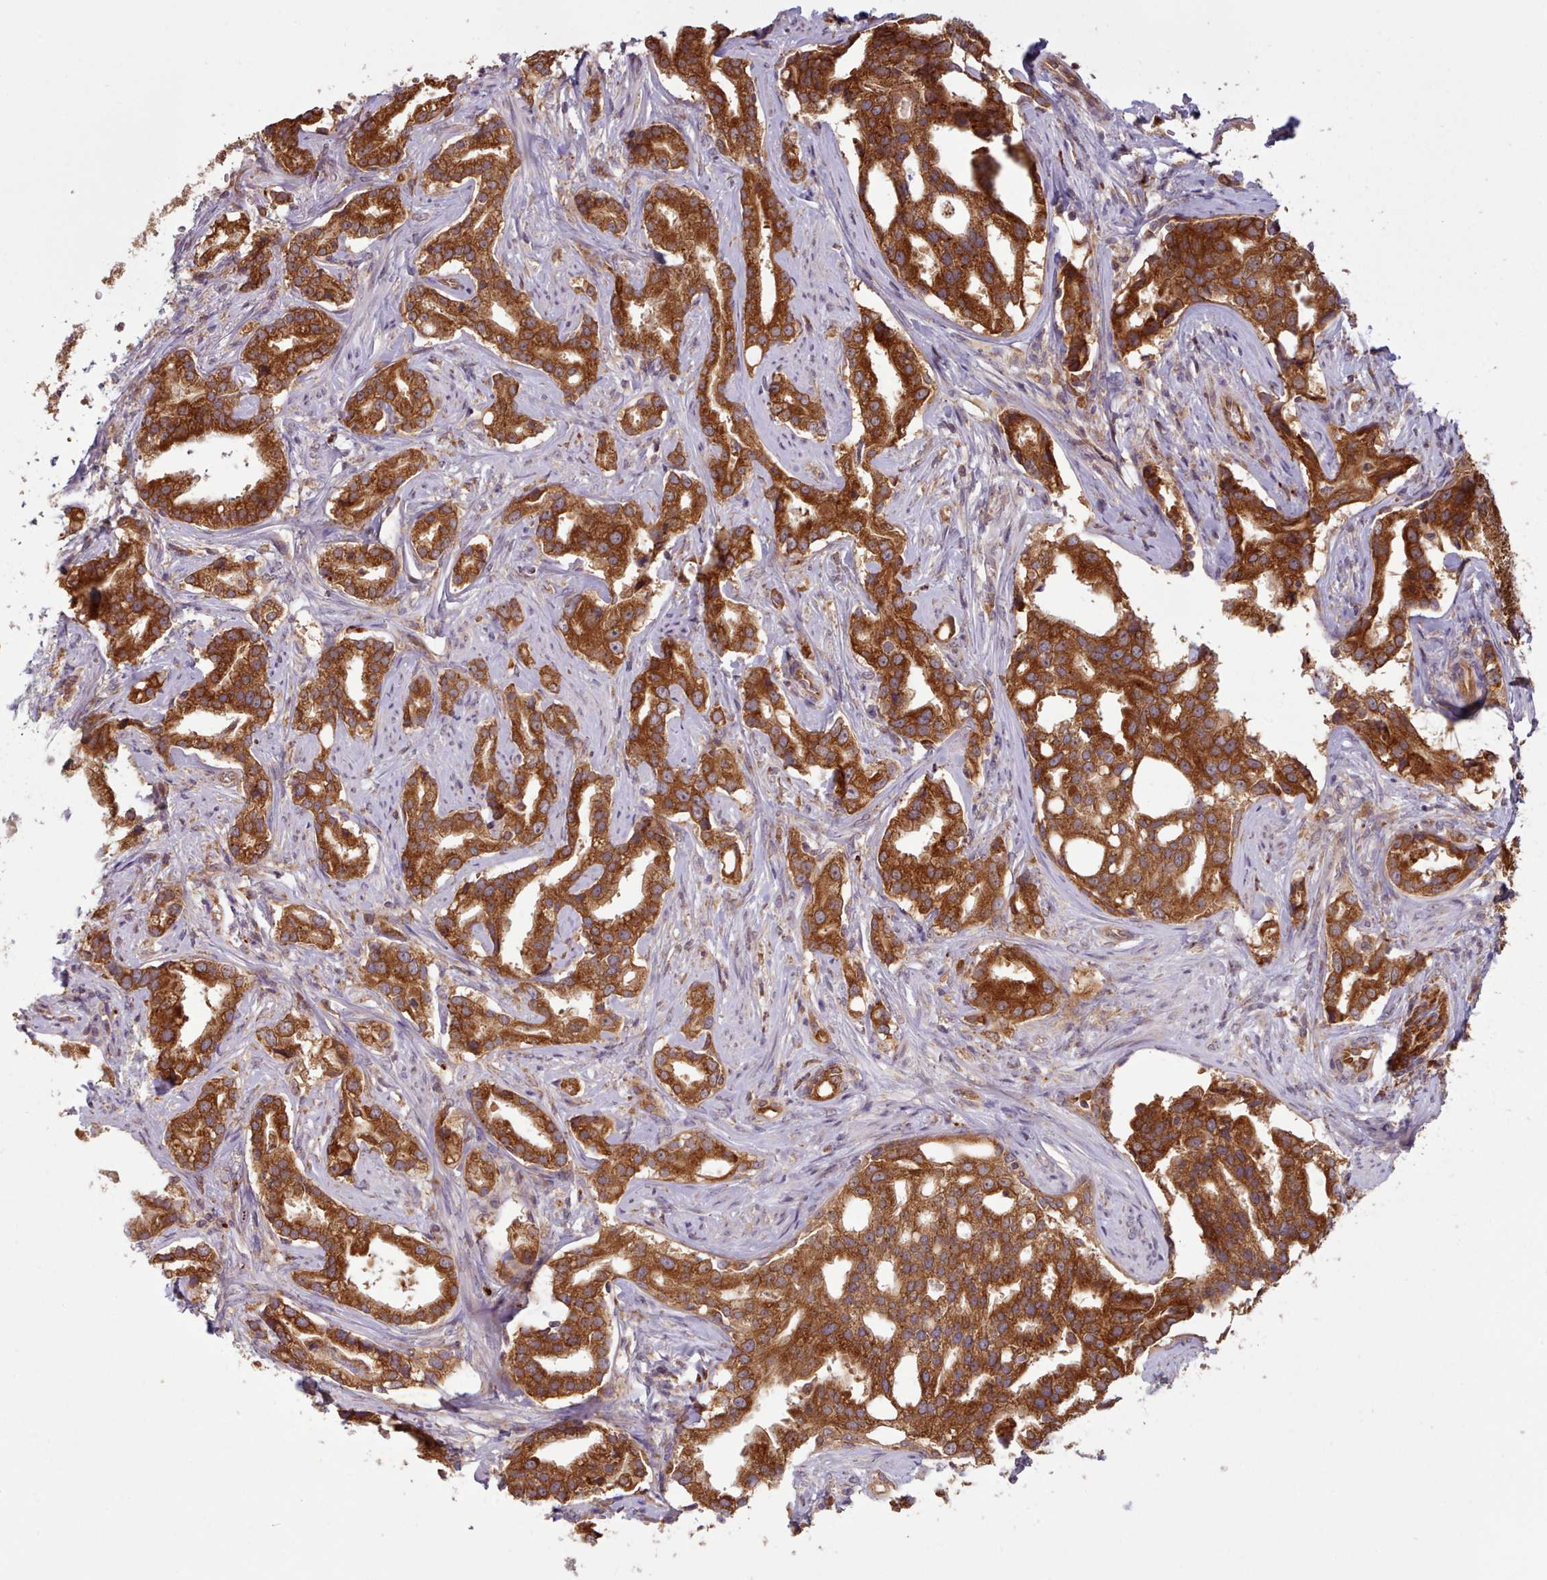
{"staining": {"intensity": "strong", "quantity": ">75%", "location": "cytoplasmic/membranous"}, "tissue": "prostate cancer", "cell_type": "Tumor cells", "image_type": "cancer", "snomed": [{"axis": "morphology", "description": "Adenocarcinoma, High grade"}, {"axis": "topography", "description": "Prostate"}], "caption": "This image exhibits prostate cancer stained with immunohistochemistry to label a protein in brown. The cytoplasmic/membranous of tumor cells show strong positivity for the protein. Nuclei are counter-stained blue.", "gene": "CRYBG1", "patient": {"sex": "male", "age": 67}}